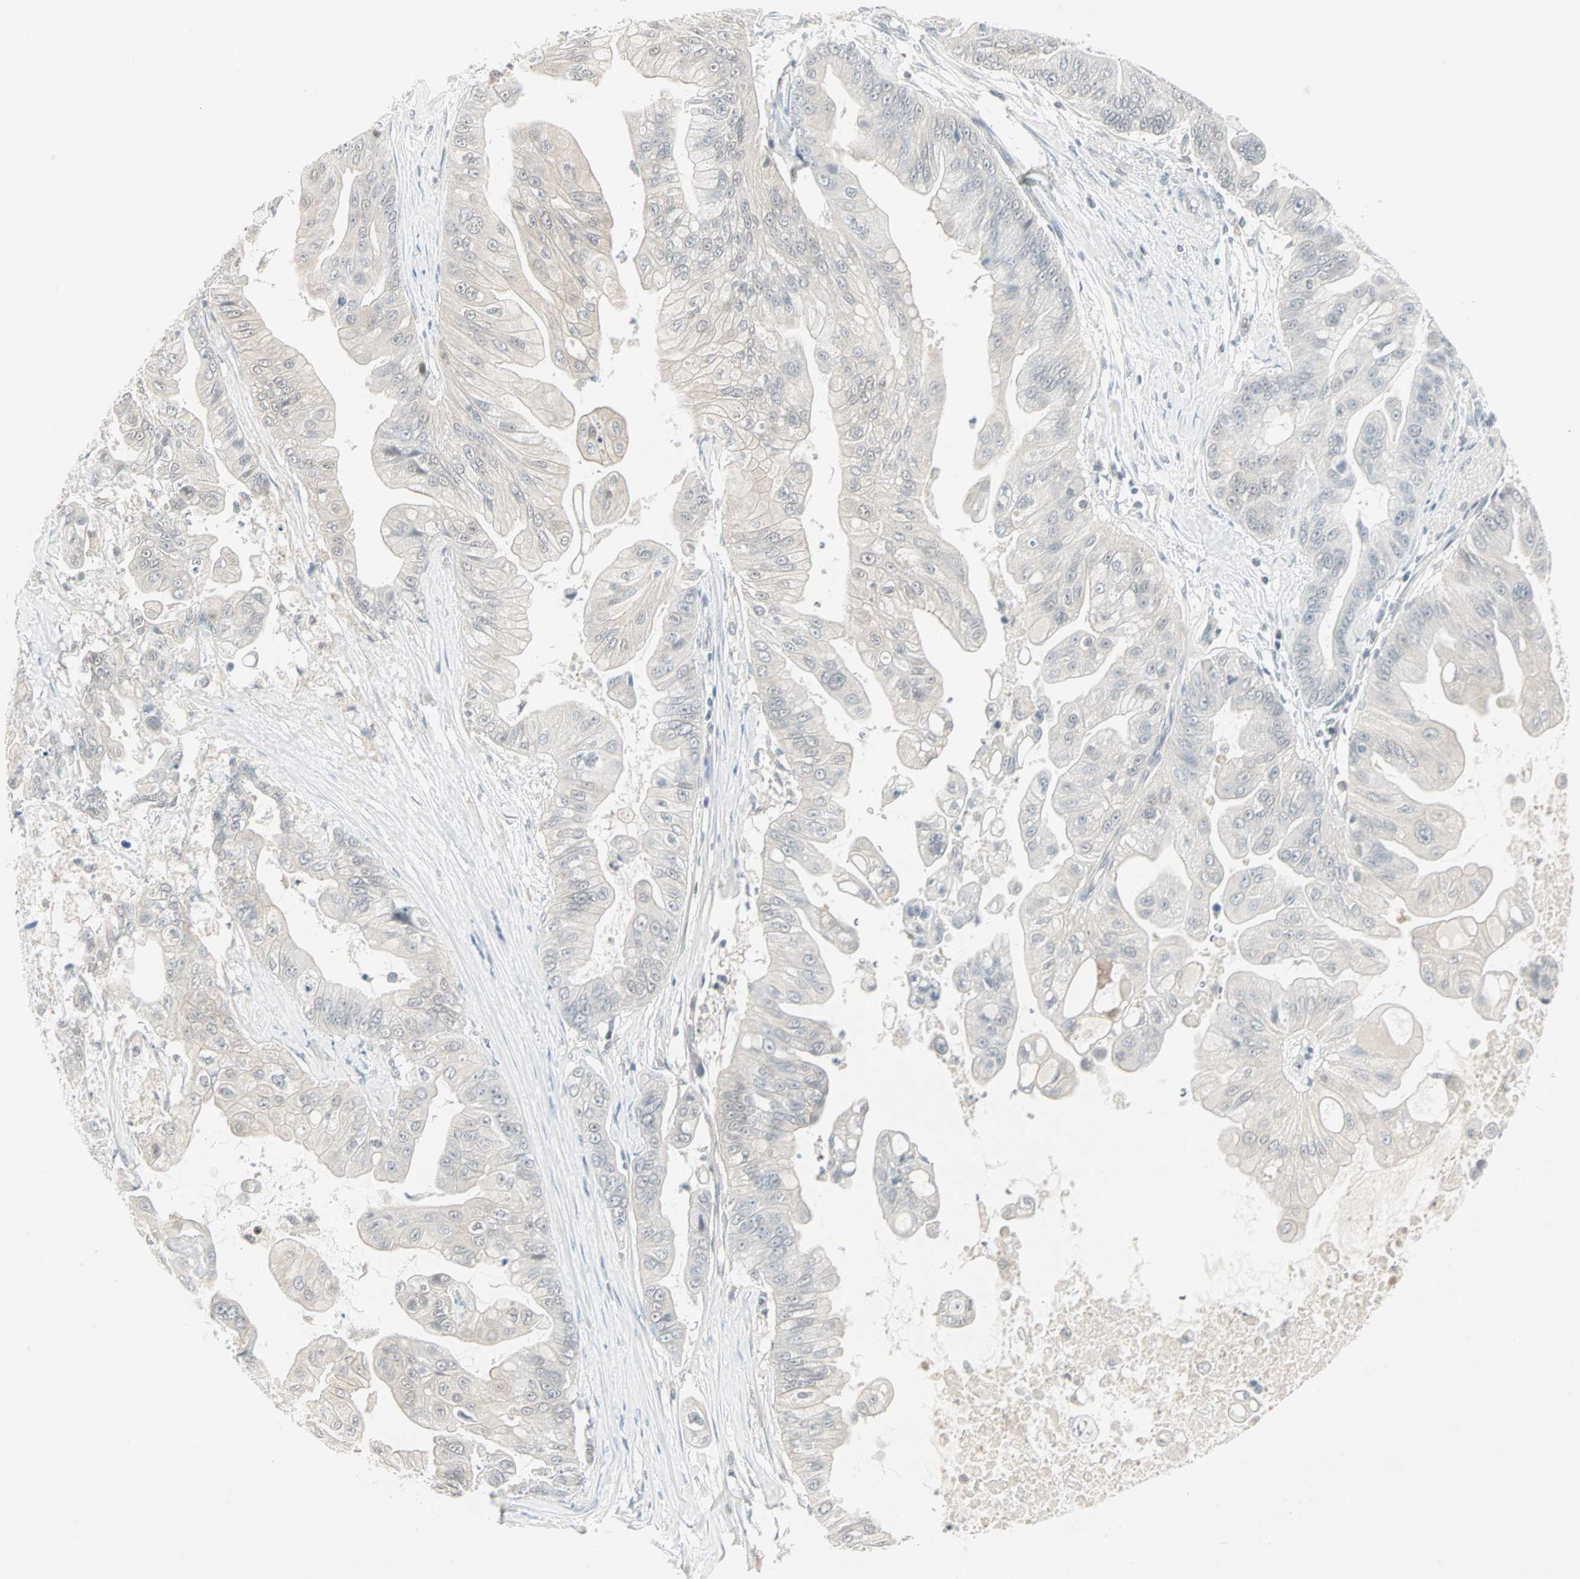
{"staining": {"intensity": "negative", "quantity": "none", "location": "none"}, "tissue": "pancreatic cancer", "cell_type": "Tumor cells", "image_type": "cancer", "snomed": [{"axis": "morphology", "description": "Adenocarcinoma, NOS"}, {"axis": "topography", "description": "Pancreas"}], "caption": "The IHC histopathology image has no significant expression in tumor cells of pancreatic cancer (adenocarcinoma) tissue.", "gene": "PTPA", "patient": {"sex": "female", "age": 75}}